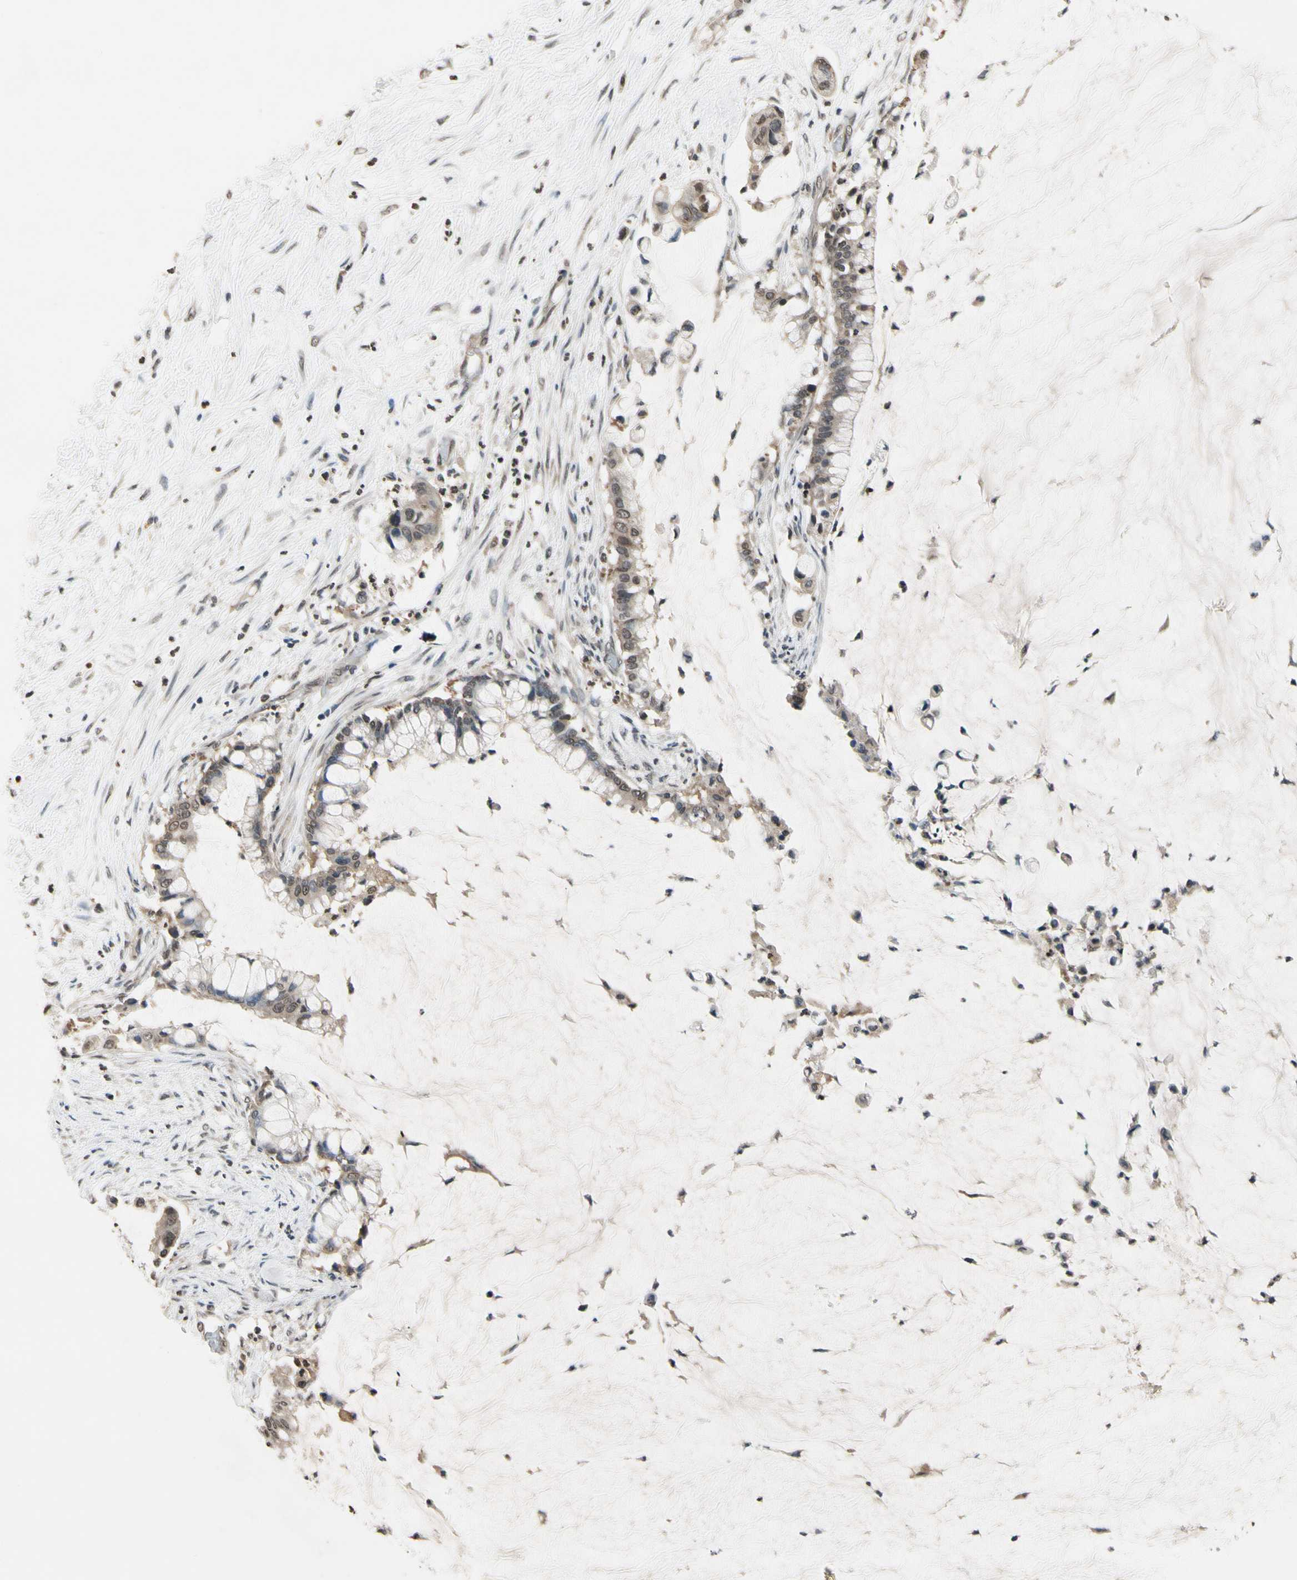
{"staining": {"intensity": "moderate", "quantity": ">75%", "location": "cytoplasmic/membranous"}, "tissue": "pancreatic cancer", "cell_type": "Tumor cells", "image_type": "cancer", "snomed": [{"axis": "morphology", "description": "Adenocarcinoma, NOS"}, {"axis": "topography", "description": "Pancreas"}], "caption": "The micrograph reveals a brown stain indicating the presence of a protein in the cytoplasmic/membranous of tumor cells in pancreatic adenocarcinoma. The staining was performed using DAB to visualize the protein expression in brown, while the nuclei were stained in blue with hematoxylin (Magnification: 20x).", "gene": "GCLC", "patient": {"sex": "male", "age": 41}}